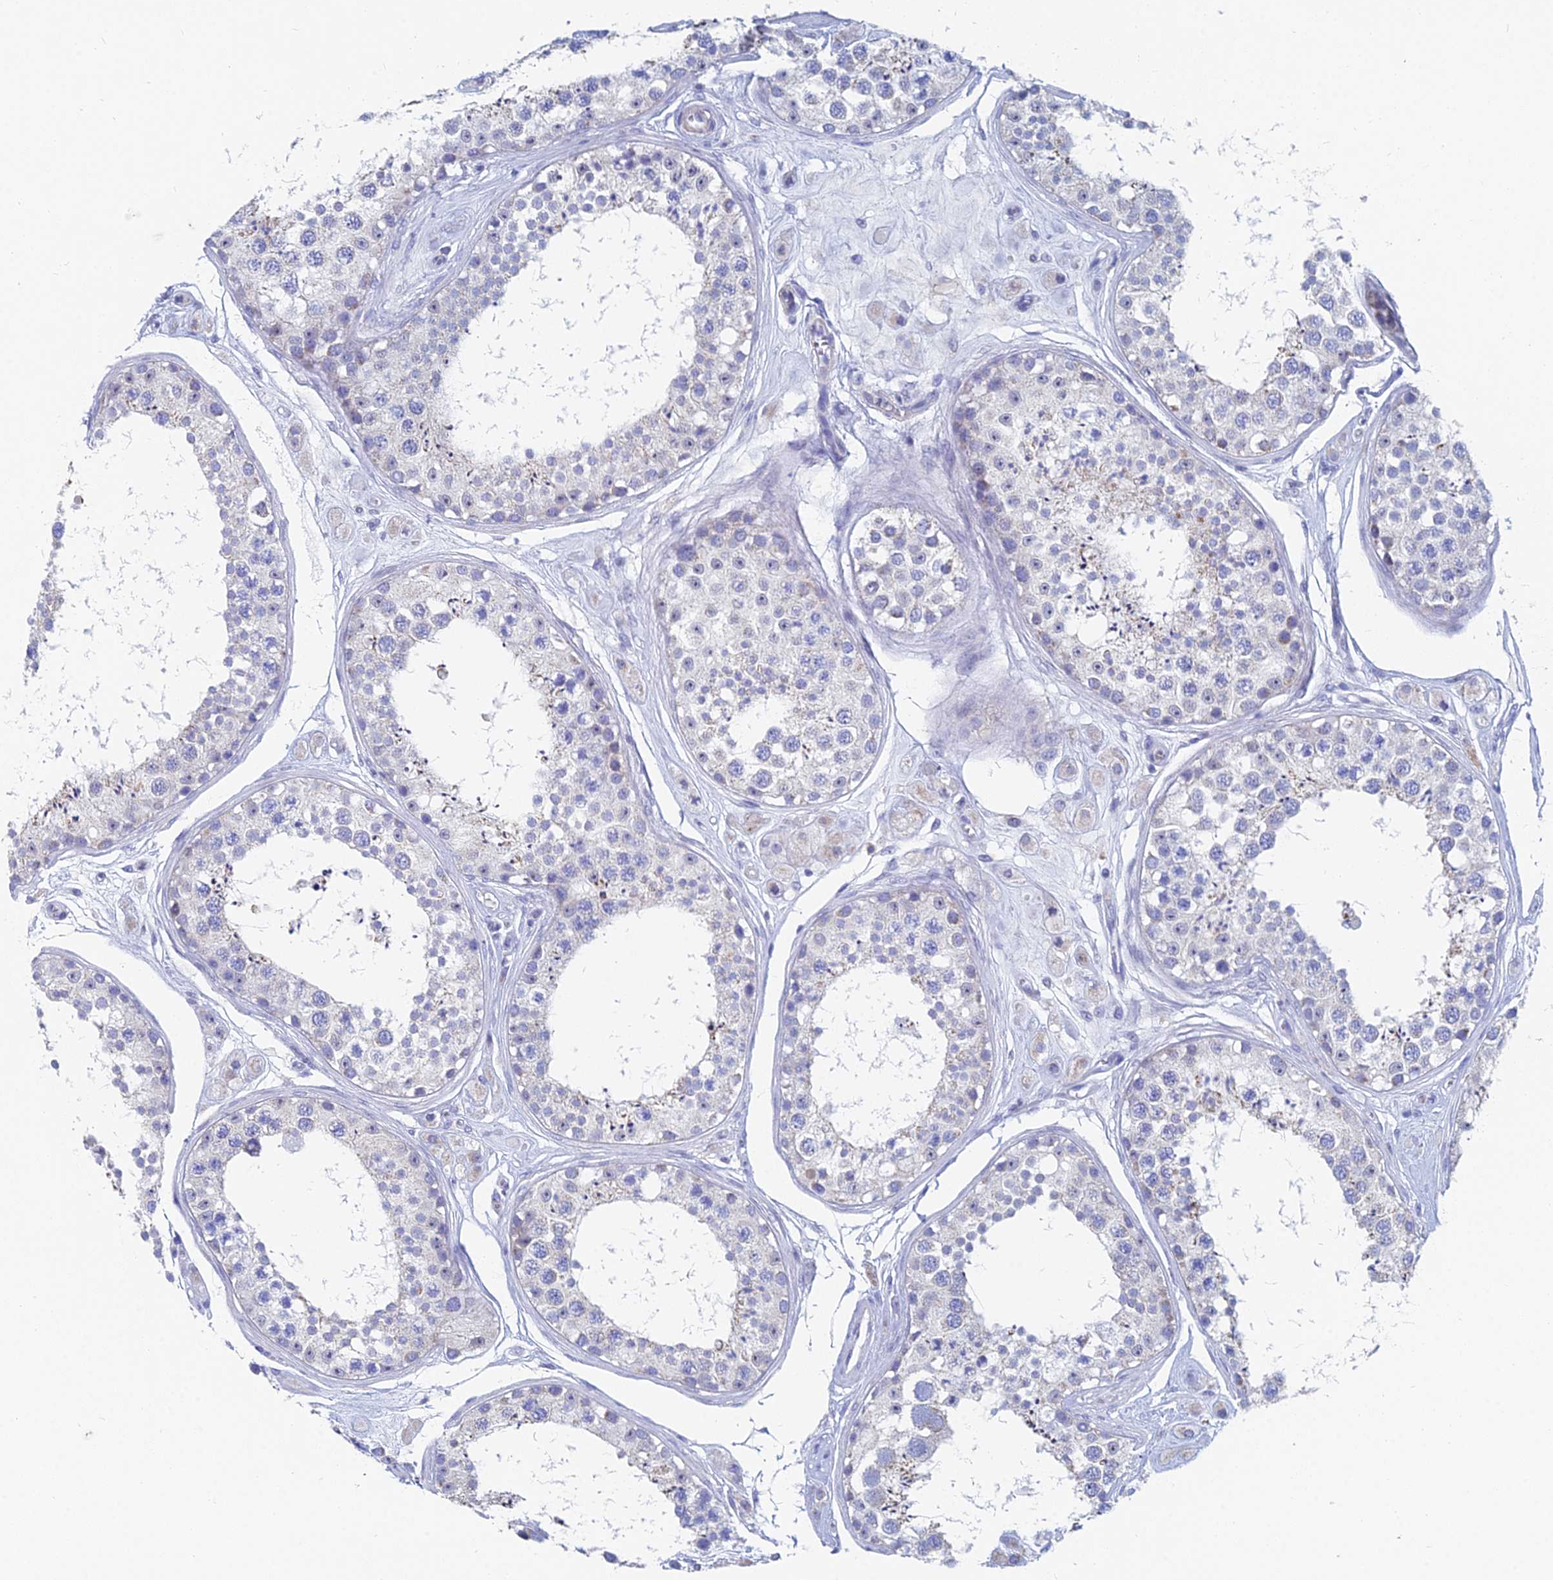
{"staining": {"intensity": "weak", "quantity": "<25%", "location": "cytoplasmic/membranous"}, "tissue": "testis", "cell_type": "Cells in seminiferous ducts", "image_type": "normal", "snomed": [{"axis": "morphology", "description": "Normal tissue, NOS"}, {"axis": "topography", "description": "Testis"}], "caption": "A histopathology image of testis stained for a protein reveals no brown staining in cells in seminiferous ducts. Brightfield microscopy of immunohistochemistry (IHC) stained with DAB (brown) and hematoxylin (blue), captured at high magnification.", "gene": "ACSM1", "patient": {"sex": "male", "age": 25}}